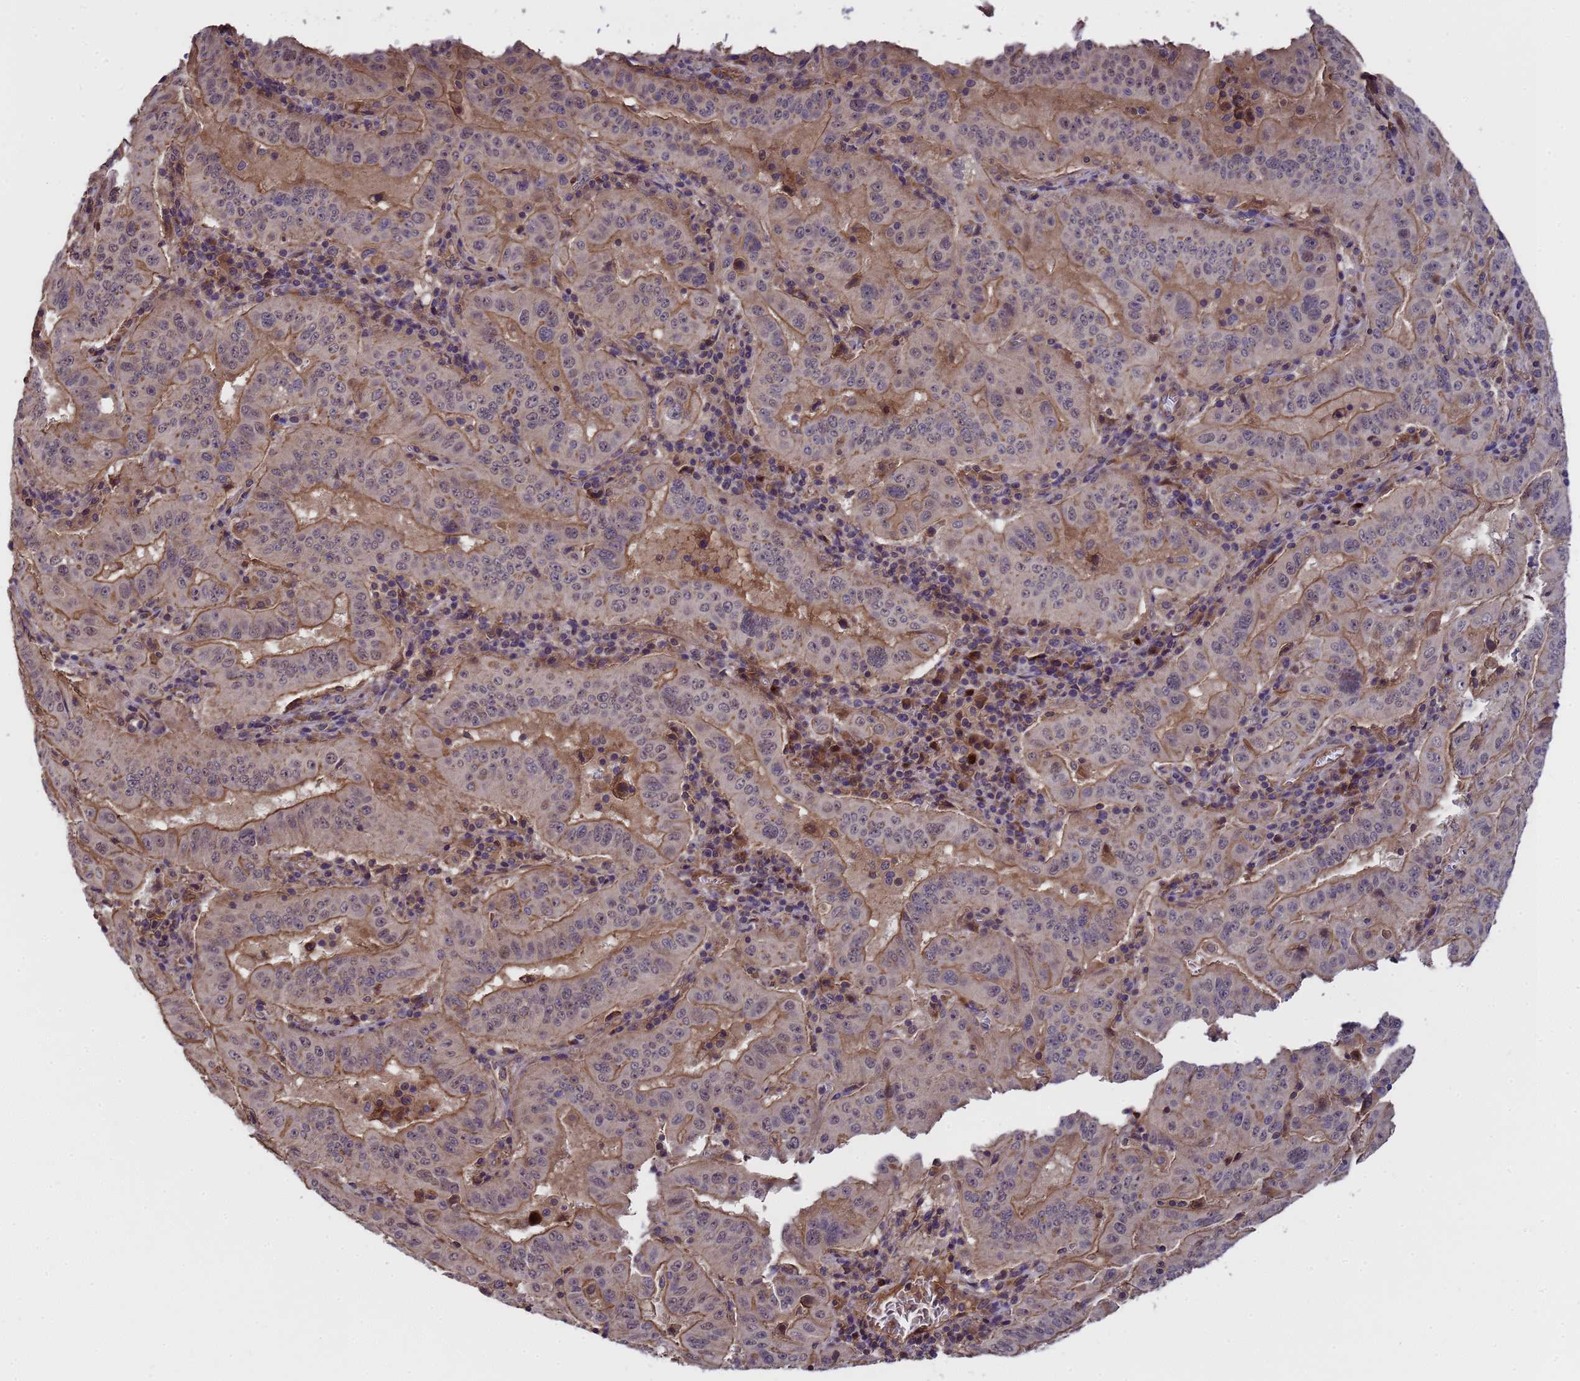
{"staining": {"intensity": "moderate", "quantity": "<25%", "location": "cytoplasmic/membranous"}, "tissue": "pancreatic cancer", "cell_type": "Tumor cells", "image_type": "cancer", "snomed": [{"axis": "morphology", "description": "Adenocarcinoma, NOS"}, {"axis": "topography", "description": "Pancreas"}], "caption": "Immunohistochemistry of pancreatic cancer demonstrates low levels of moderate cytoplasmic/membranous staining in about <25% of tumor cells. The protein is shown in brown color, while the nuclei are stained blue.", "gene": "GSTCD", "patient": {"sex": "male", "age": 63}}